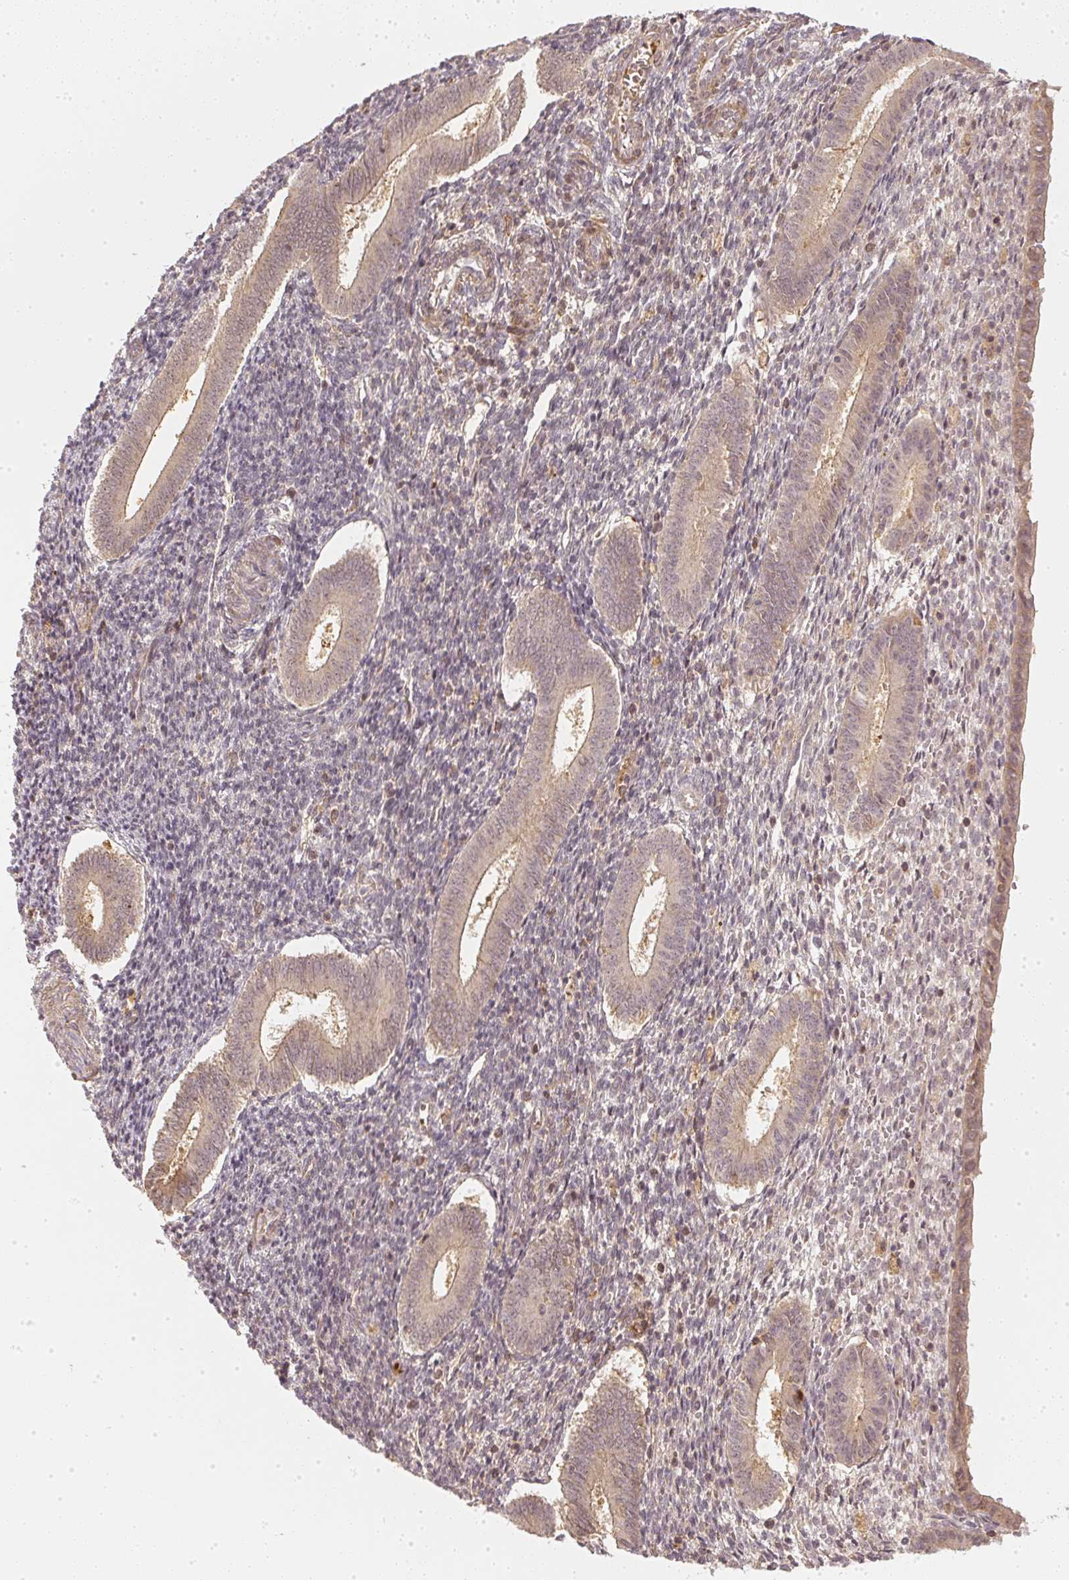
{"staining": {"intensity": "negative", "quantity": "none", "location": "none"}, "tissue": "endometrium", "cell_type": "Cells in endometrial stroma", "image_type": "normal", "snomed": [{"axis": "morphology", "description": "Normal tissue, NOS"}, {"axis": "topography", "description": "Endometrium"}], "caption": "Immunohistochemistry (IHC) of unremarkable endometrium exhibits no expression in cells in endometrial stroma.", "gene": "SERPINE1", "patient": {"sex": "female", "age": 25}}